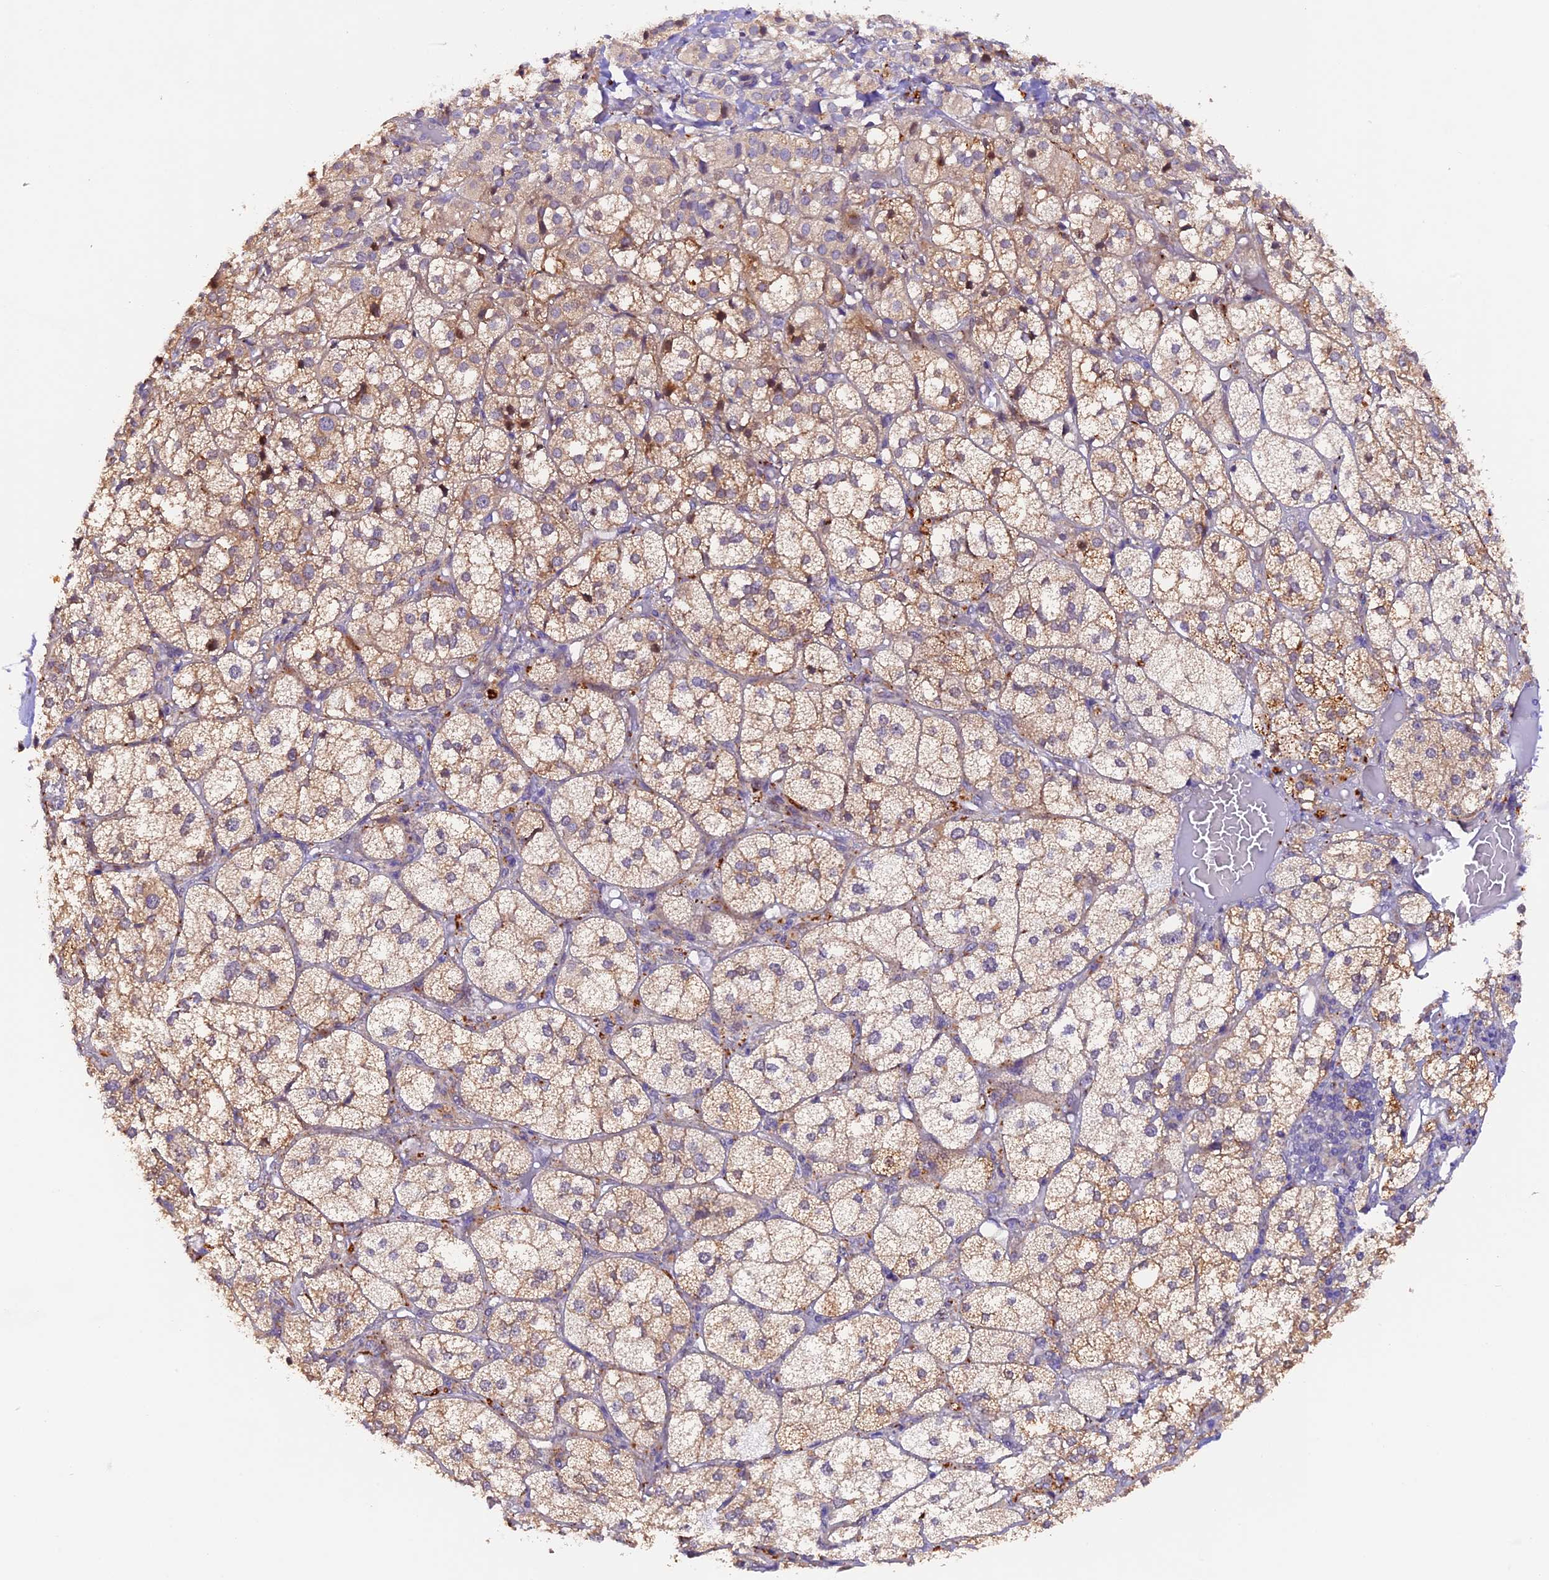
{"staining": {"intensity": "weak", "quantity": ">75%", "location": "cytoplasmic/membranous"}, "tissue": "adrenal gland", "cell_type": "Glandular cells", "image_type": "normal", "snomed": [{"axis": "morphology", "description": "Normal tissue, NOS"}, {"axis": "topography", "description": "Adrenal gland"}], "caption": "Immunohistochemistry (IHC) (DAB (3,3'-diaminobenzidine)) staining of unremarkable adrenal gland displays weak cytoplasmic/membranous protein positivity in approximately >75% of glandular cells. The staining is performed using DAB brown chromogen to label protein expression. The nuclei are counter-stained blue using hematoxylin.", "gene": "NCK2", "patient": {"sex": "female", "age": 61}}